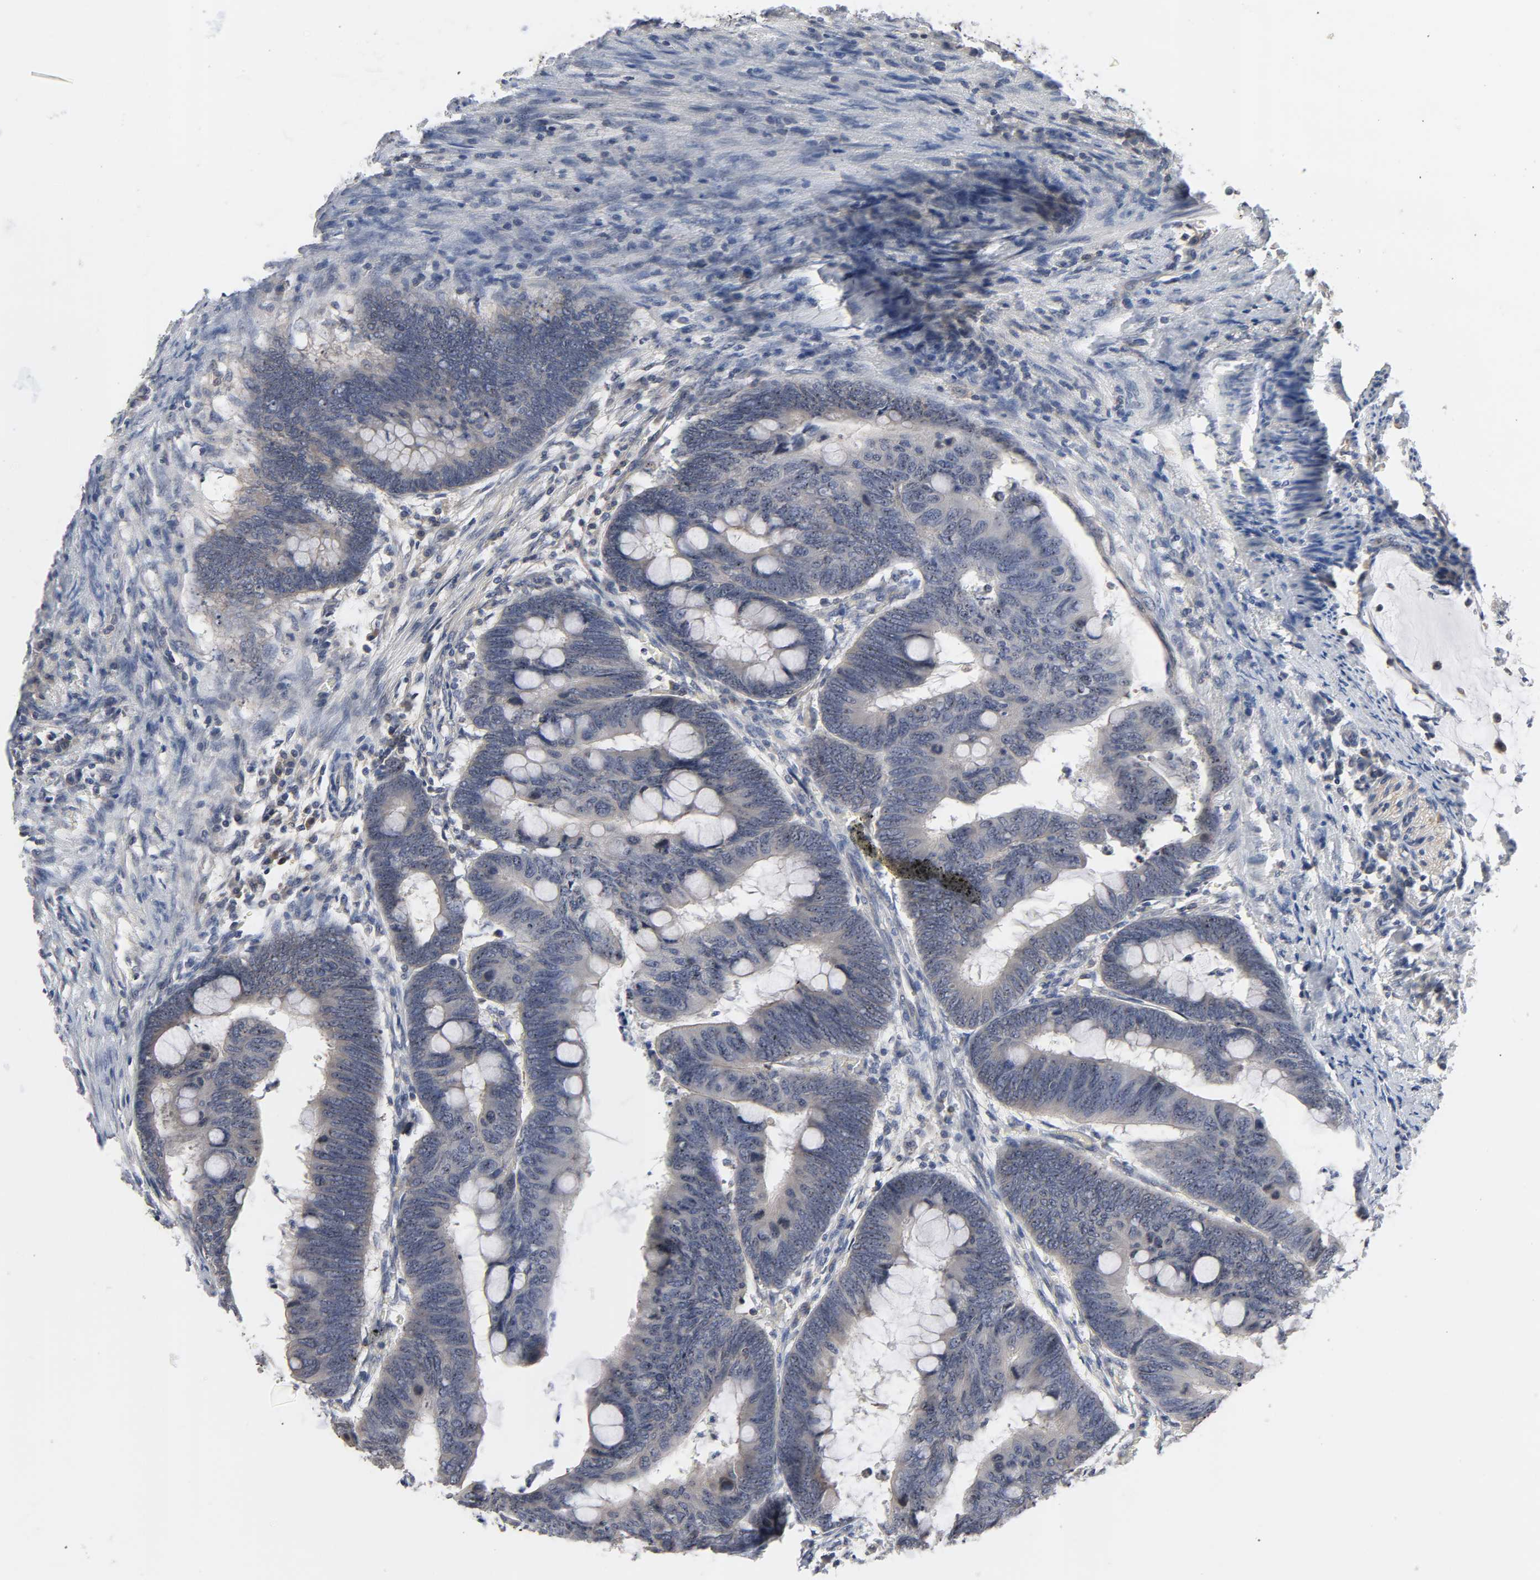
{"staining": {"intensity": "weak", "quantity": "25%-75%", "location": "cytoplasmic/membranous,nuclear"}, "tissue": "colorectal cancer", "cell_type": "Tumor cells", "image_type": "cancer", "snomed": [{"axis": "morphology", "description": "Normal tissue, NOS"}, {"axis": "morphology", "description": "Adenocarcinoma, NOS"}, {"axis": "topography", "description": "Rectum"}, {"axis": "topography", "description": "Peripheral nerve tissue"}], "caption": "Protein staining by immunohistochemistry shows weak cytoplasmic/membranous and nuclear positivity in approximately 25%-75% of tumor cells in adenocarcinoma (colorectal).", "gene": "DDX10", "patient": {"sex": "male", "age": 92}}